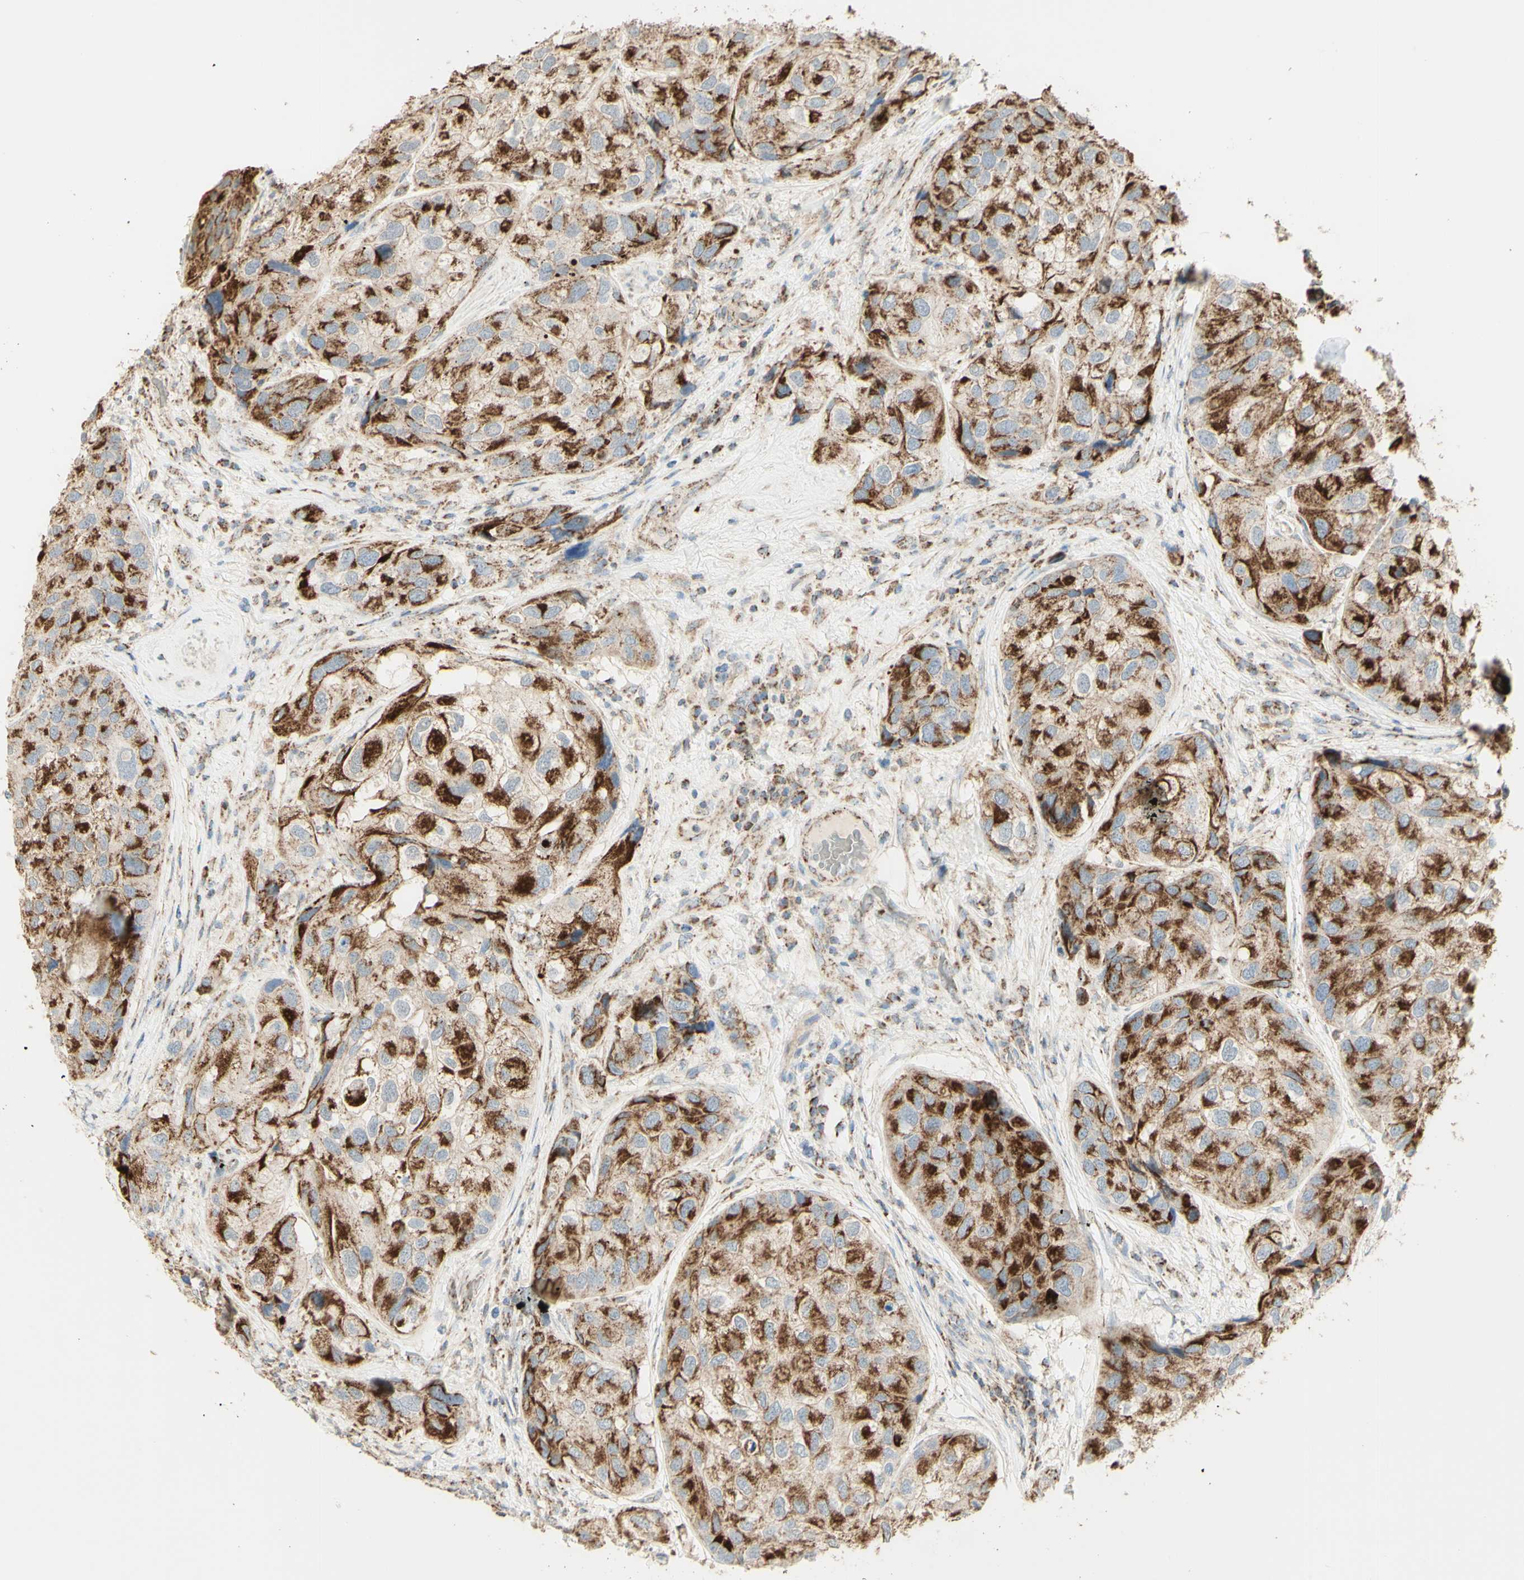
{"staining": {"intensity": "strong", "quantity": ">75%", "location": "cytoplasmic/membranous"}, "tissue": "urothelial cancer", "cell_type": "Tumor cells", "image_type": "cancer", "snomed": [{"axis": "morphology", "description": "Urothelial carcinoma, High grade"}, {"axis": "topography", "description": "Urinary bladder"}], "caption": "This is an image of immunohistochemistry staining of urothelial cancer, which shows strong expression in the cytoplasmic/membranous of tumor cells.", "gene": "LETM1", "patient": {"sex": "female", "age": 64}}